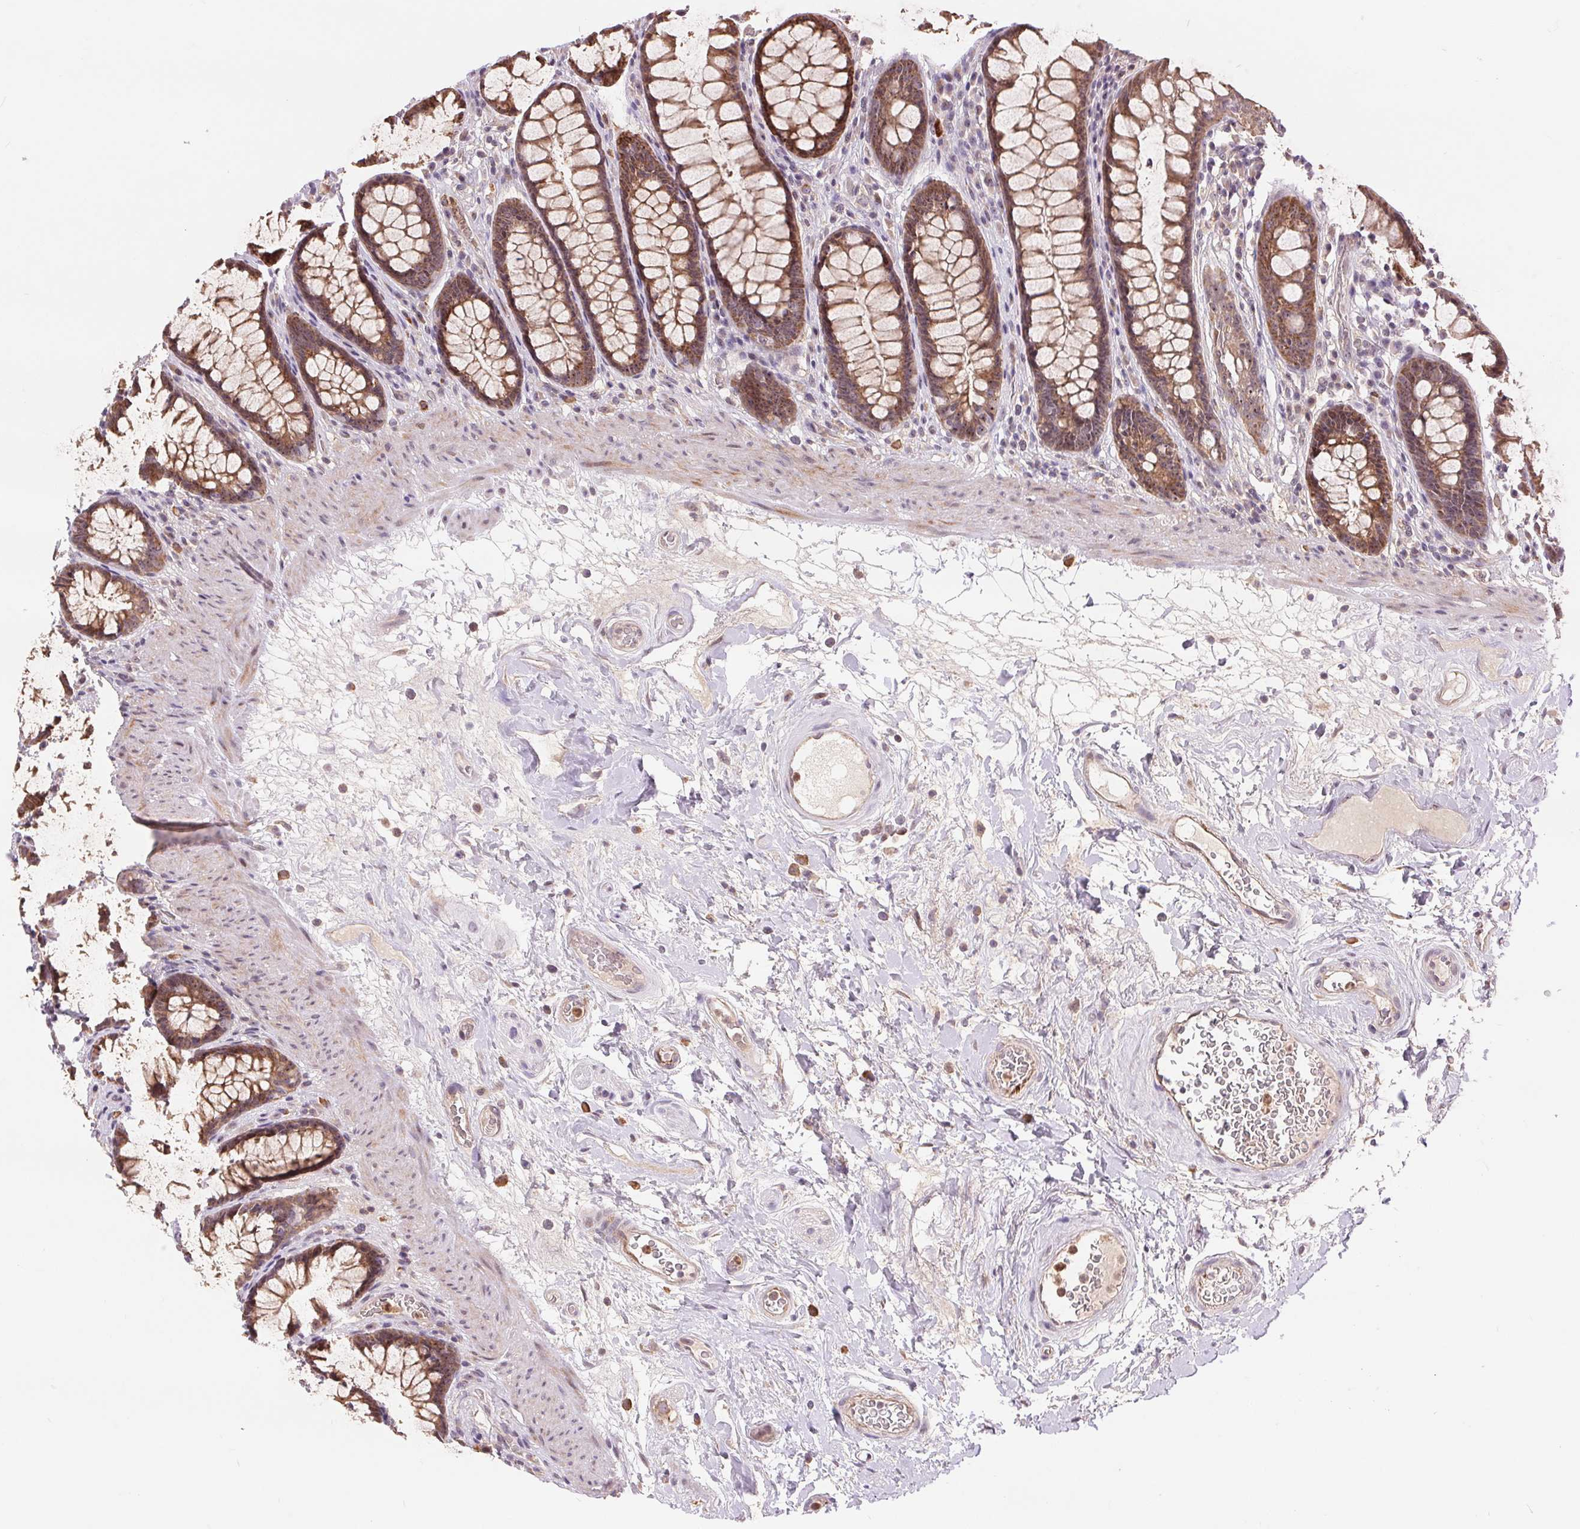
{"staining": {"intensity": "strong", "quantity": ">75%", "location": "cytoplasmic/membranous"}, "tissue": "rectum", "cell_type": "Glandular cells", "image_type": "normal", "snomed": [{"axis": "morphology", "description": "Normal tissue, NOS"}, {"axis": "topography", "description": "Rectum"}], "caption": "Immunohistochemistry (IHC) (DAB) staining of unremarkable human rectum reveals strong cytoplasmic/membranous protein expression in about >75% of glandular cells. The staining was performed using DAB to visualize the protein expression in brown, while the nuclei were stained in blue with hematoxylin (Magnification: 20x).", "gene": "RANBP3L", "patient": {"sex": "male", "age": 72}}